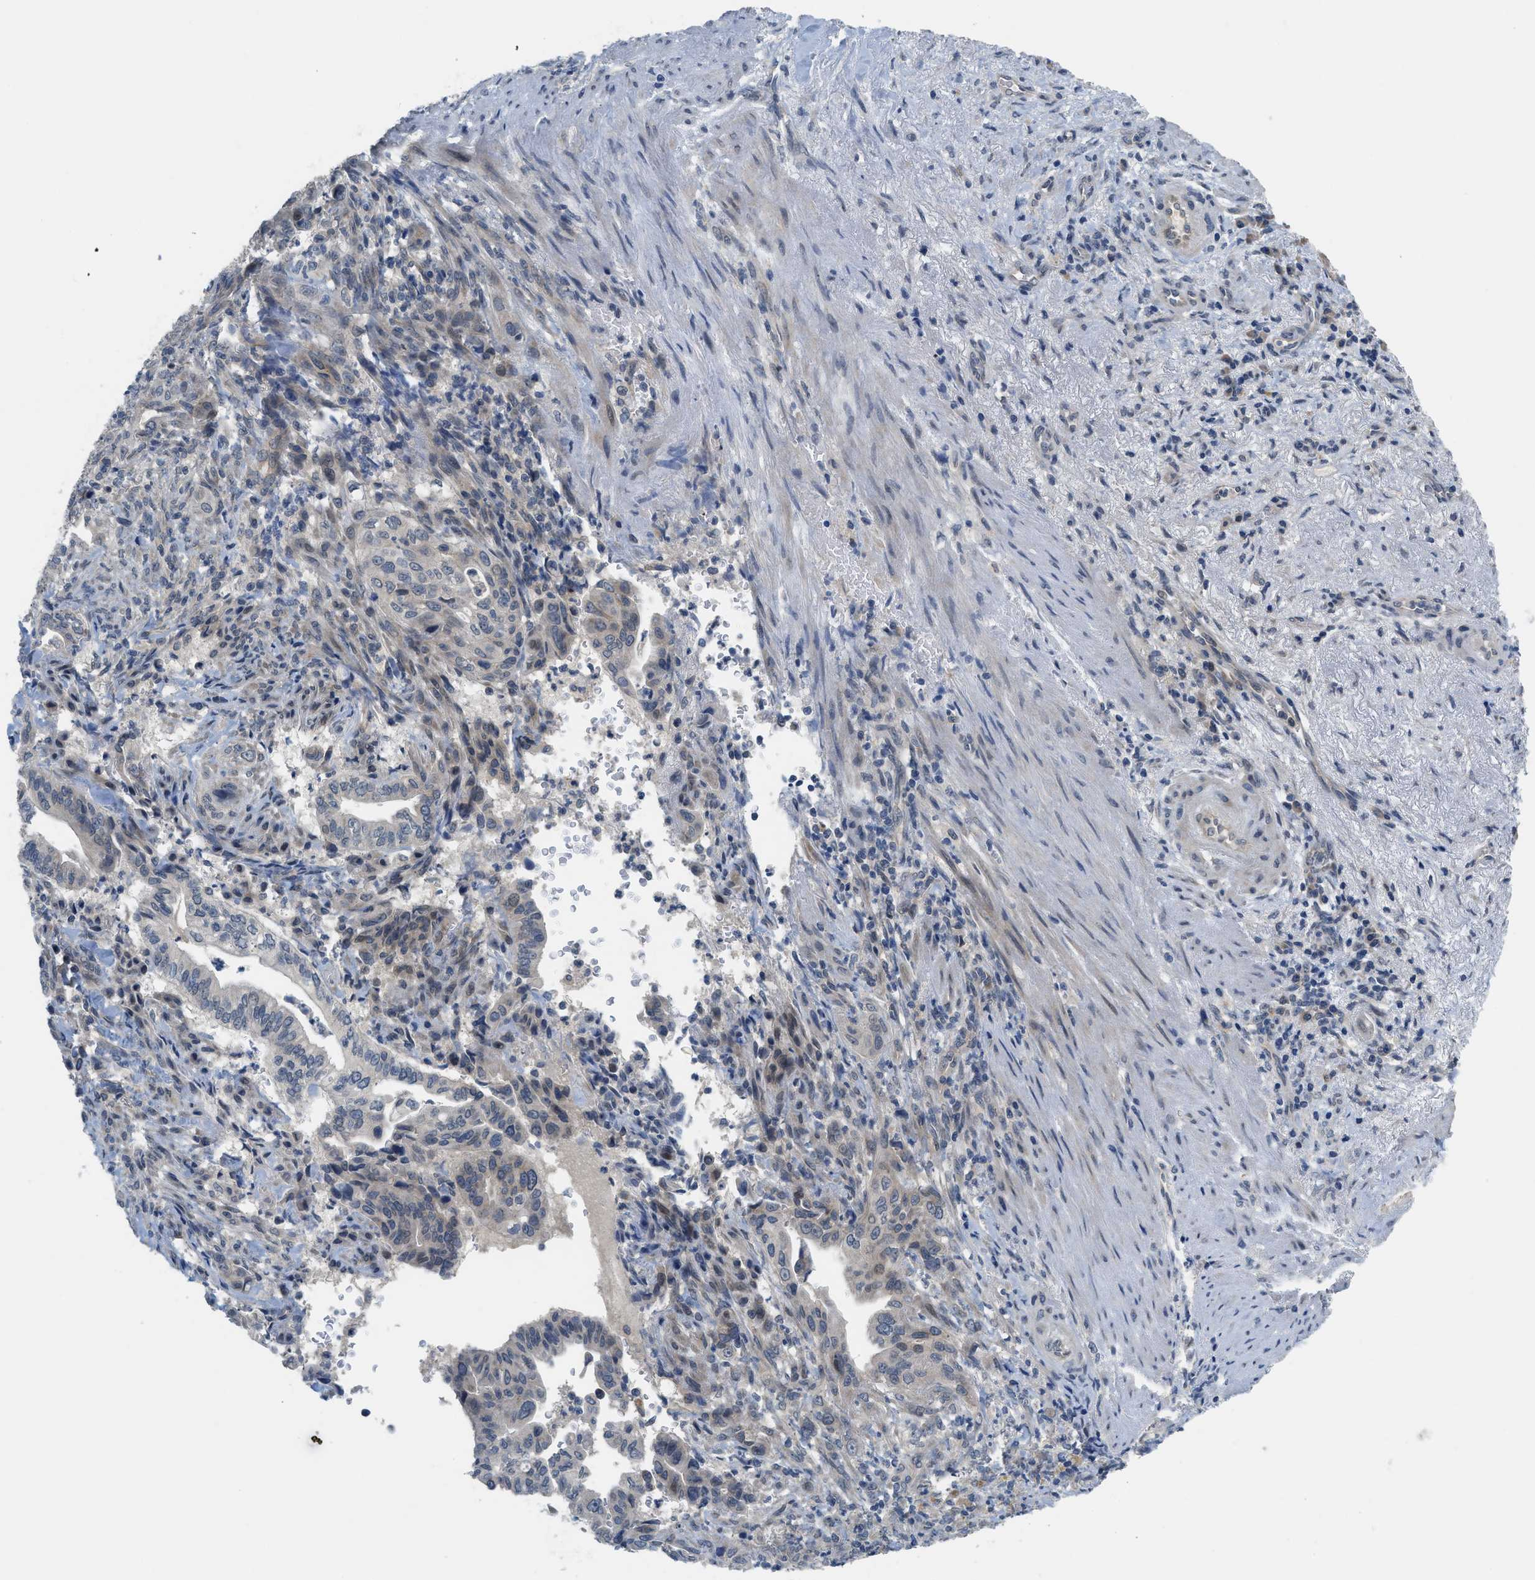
{"staining": {"intensity": "weak", "quantity": "<25%", "location": "cytoplasmic/membranous"}, "tissue": "liver cancer", "cell_type": "Tumor cells", "image_type": "cancer", "snomed": [{"axis": "morphology", "description": "Cholangiocarcinoma"}, {"axis": "topography", "description": "Liver"}], "caption": "This is an IHC histopathology image of cholangiocarcinoma (liver). There is no staining in tumor cells.", "gene": "TNFAIP1", "patient": {"sex": "female", "age": 67}}